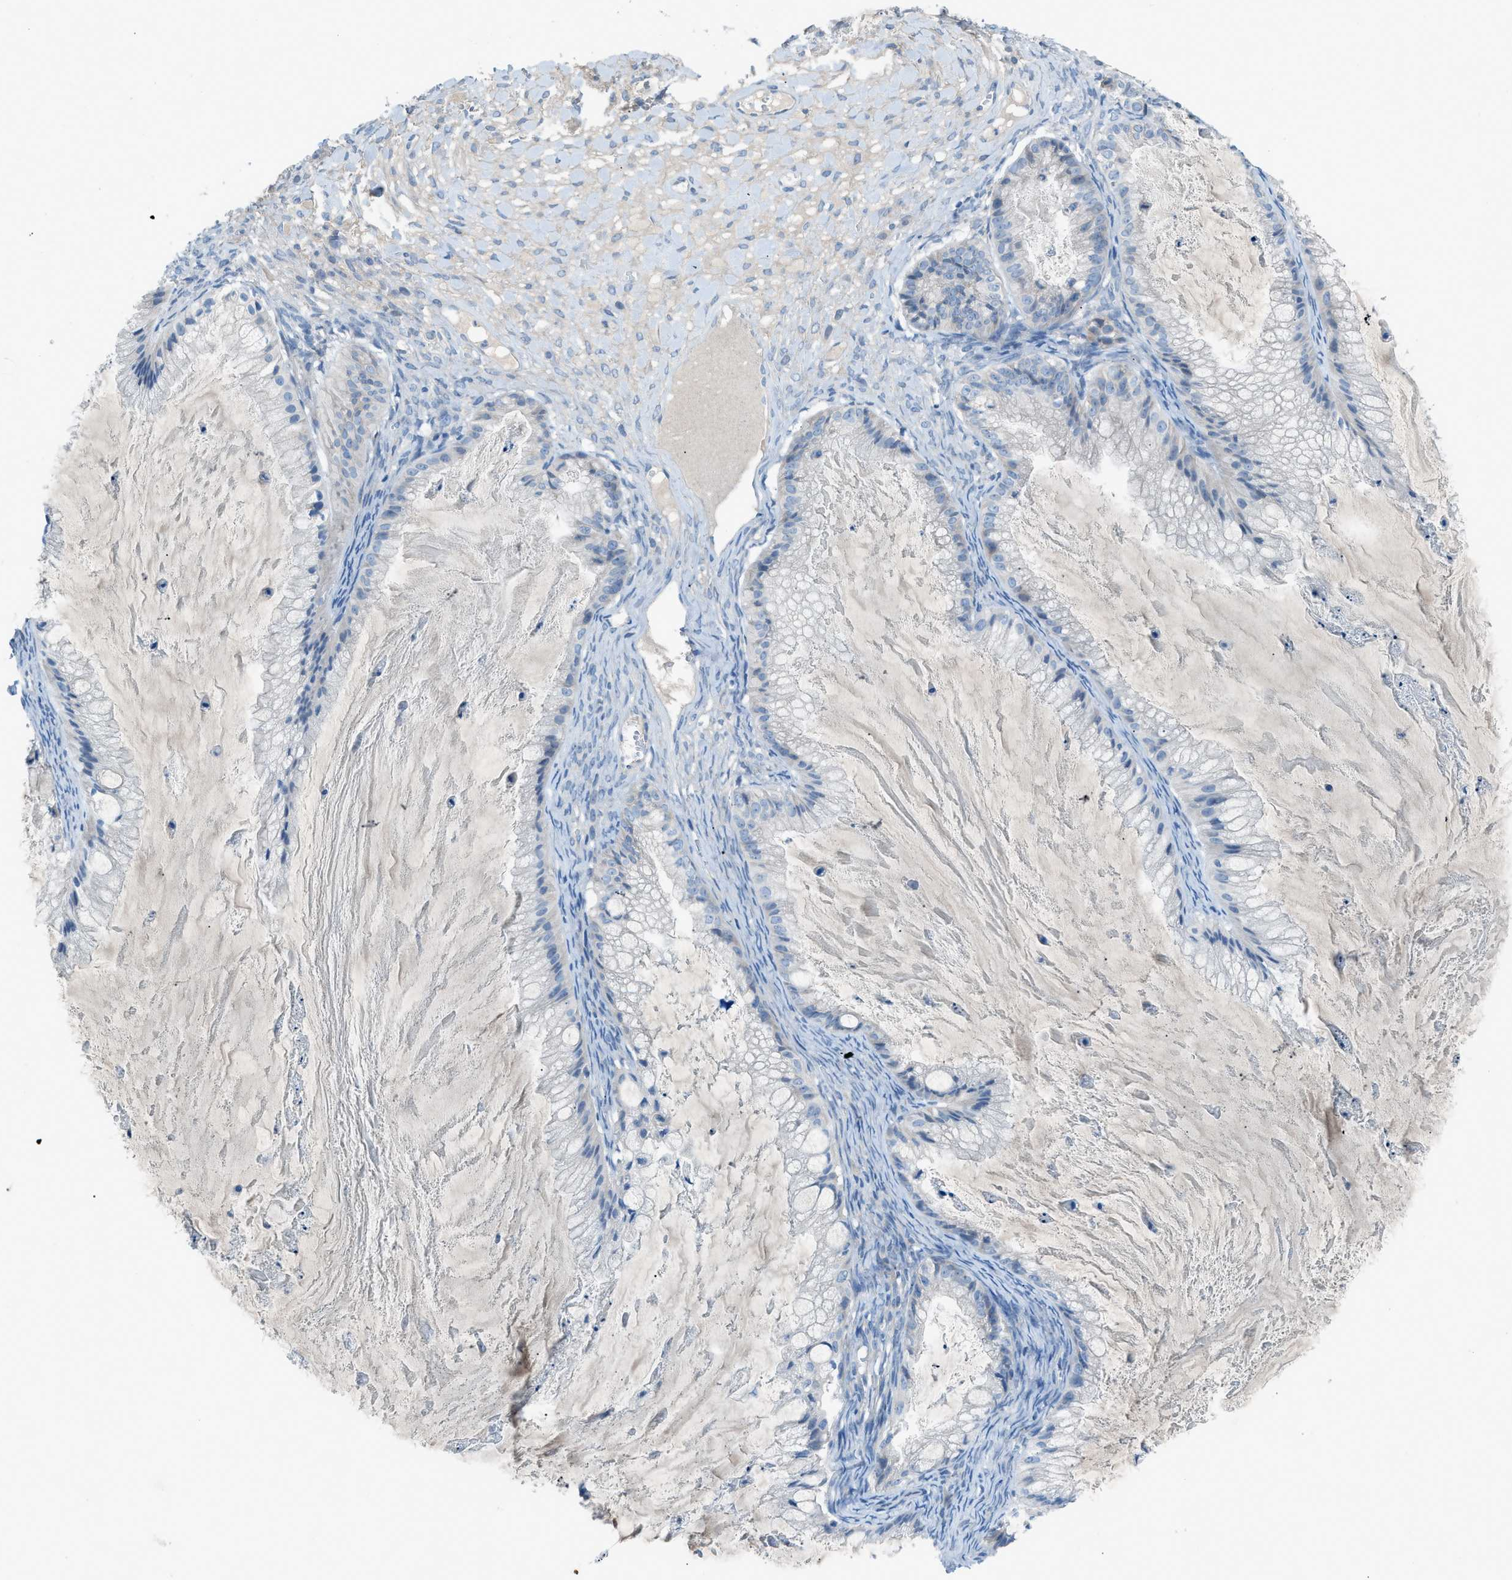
{"staining": {"intensity": "negative", "quantity": "none", "location": "none"}, "tissue": "ovarian cancer", "cell_type": "Tumor cells", "image_type": "cancer", "snomed": [{"axis": "morphology", "description": "Cystadenocarcinoma, mucinous, NOS"}, {"axis": "topography", "description": "Ovary"}], "caption": "Human mucinous cystadenocarcinoma (ovarian) stained for a protein using IHC displays no positivity in tumor cells.", "gene": "C5AR2", "patient": {"sex": "female", "age": 57}}